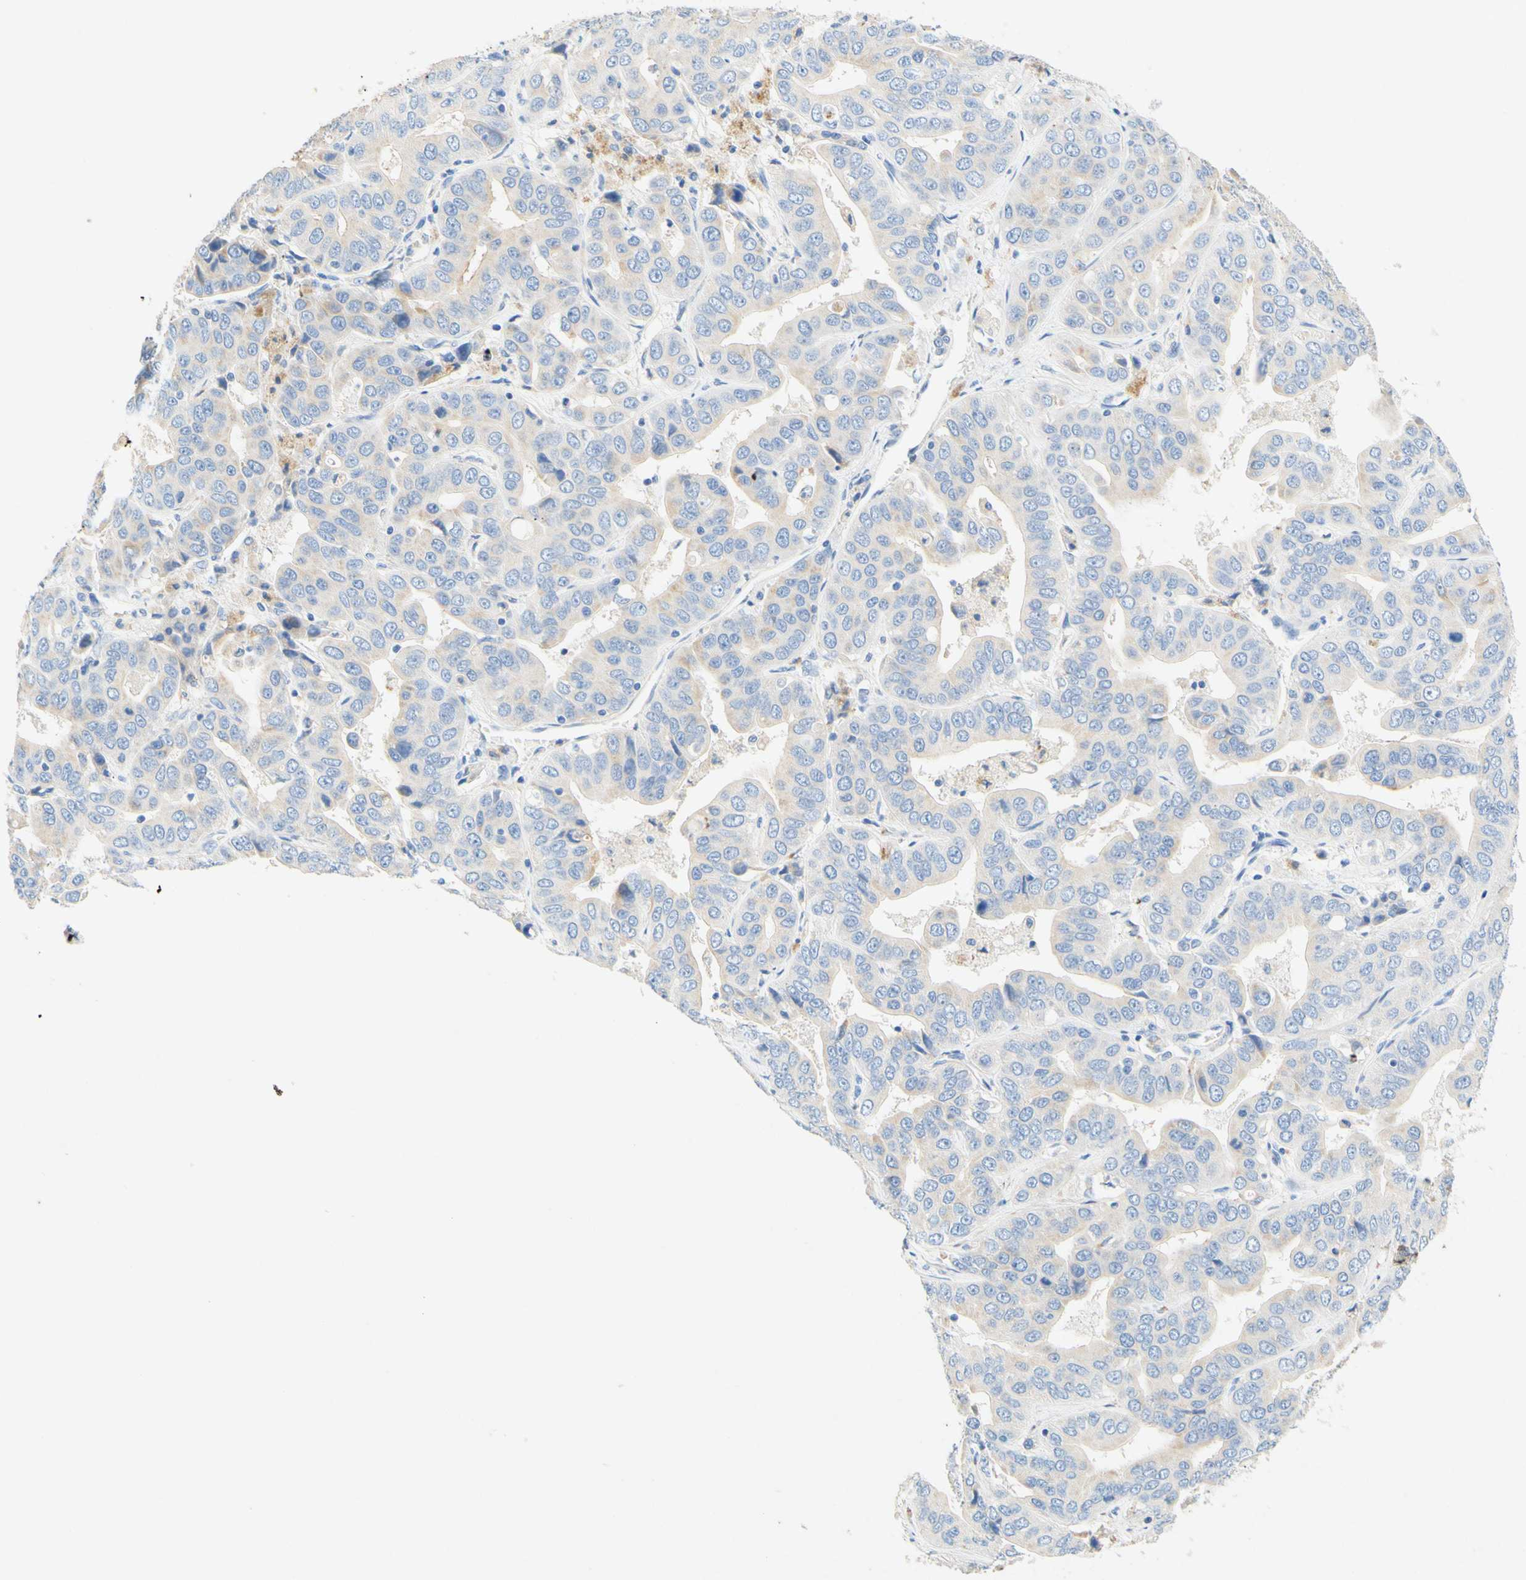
{"staining": {"intensity": "weak", "quantity": "25%-75%", "location": "cytoplasmic/membranous"}, "tissue": "liver cancer", "cell_type": "Tumor cells", "image_type": "cancer", "snomed": [{"axis": "morphology", "description": "Cholangiocarcinoma"}, {"axis": "topography", "description": "Liver"}], "caption": "High-magnification brightfield microscopy of cholangiocarcinoma (liver) stained with DAB (3,3'-diaminobenzidine) (brown) and counterstained with hematoxylin (blue). tumor cells exhibit weak cytoplasmic/membranous expression is seen in approximately25%-75% of cells.", "gene": "SLC46A1", "patient": {"sex": "female", "age": 52}}